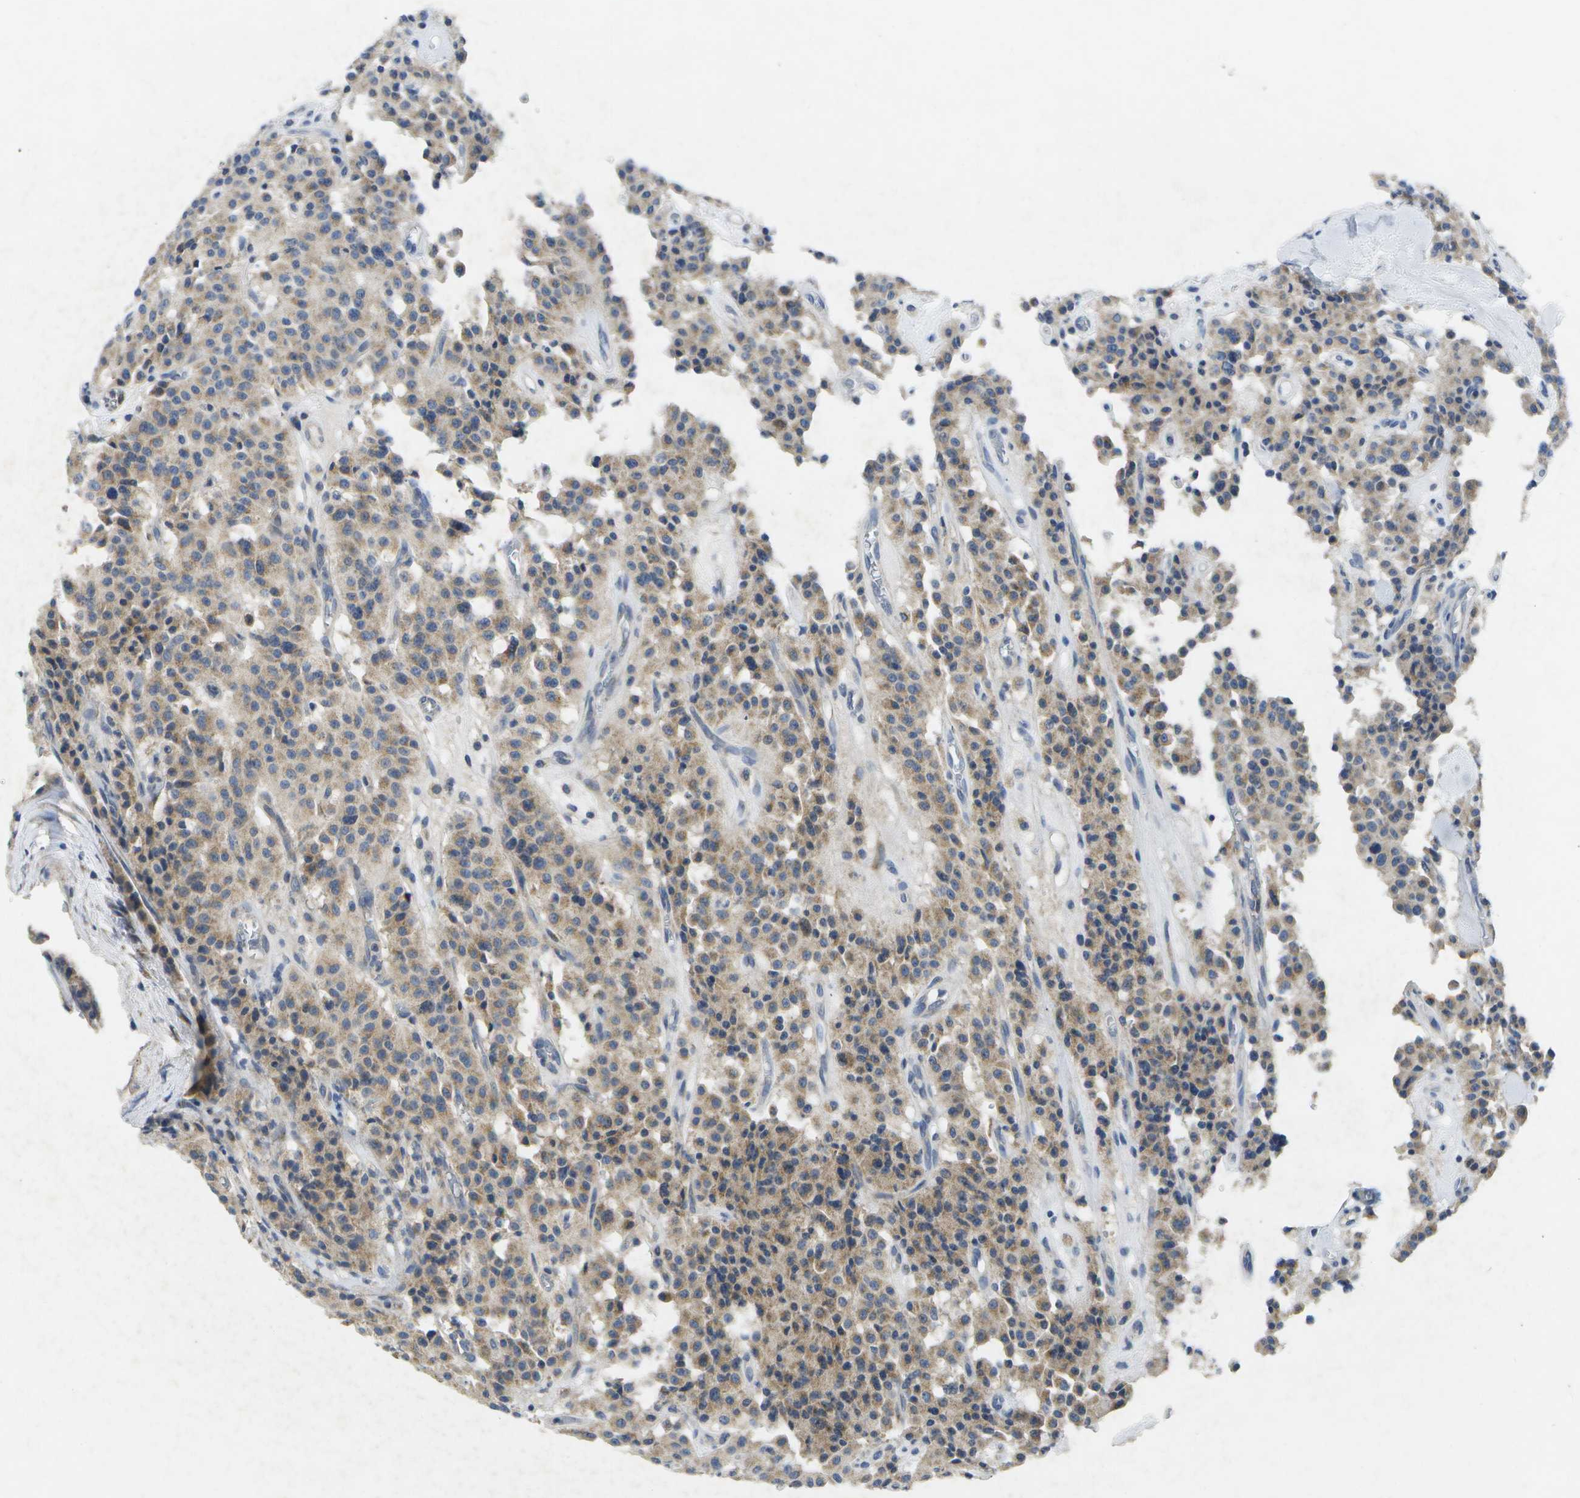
{"staining": {"intensity": "moderate", "quantity": ">75%", "location": "cytoplasmic/membranous"}, "tissue": "carcinoid", "cell_type": "Tumor cells", "image_type": "cancer", "snomed": [{"axis": "morphology", "description": "Carcinoid, malignant, NOS"}, {"axis": "topography", "description": "Lung"}], "caption": "Protein staining of carcinoid tissue reveals moderate cytoplasmic/membranous staining in about >75% of tumor cells.", "gene": "KDELR1", "patient": {"sex": "male", "age": 30}}